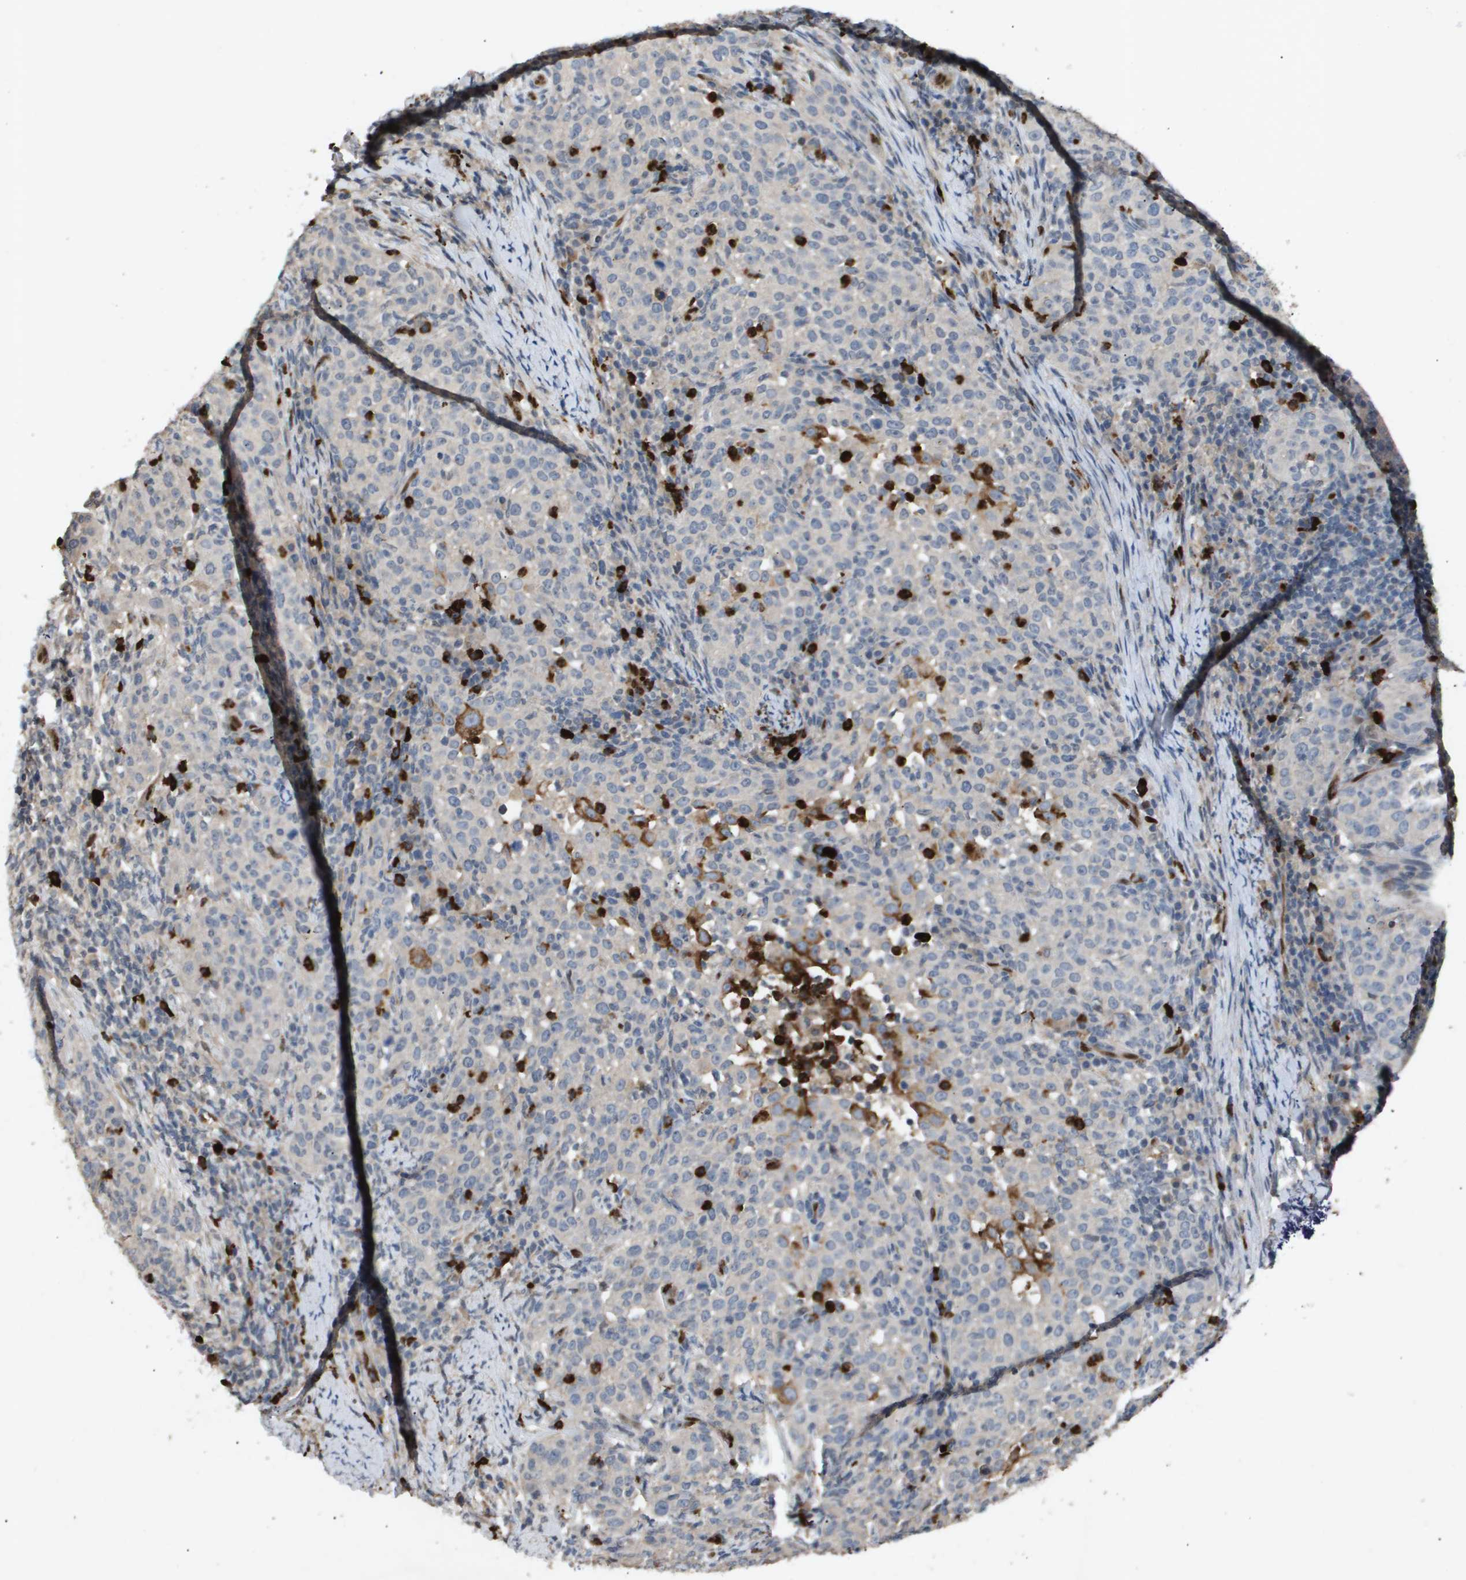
{"staining": {"intensity": "negative", "quantity": "none", "location": "none"}, "tissue": "cervical cancer", "cell_type": "Tumor cells", "image_type": "cancer", "snomed": [{"axis": "morphology", "description": "Squamous cell carcinoma, NOS"}, {"axis": "topography", "description": "Cervix"}], "caption": "A high-resolution image shows immunohistochemistry staining of cervical cancer, which exhibits no significant staining in tumor cells.", "gene": "ERG", "patient": {"sex": "female", "age": 51}}